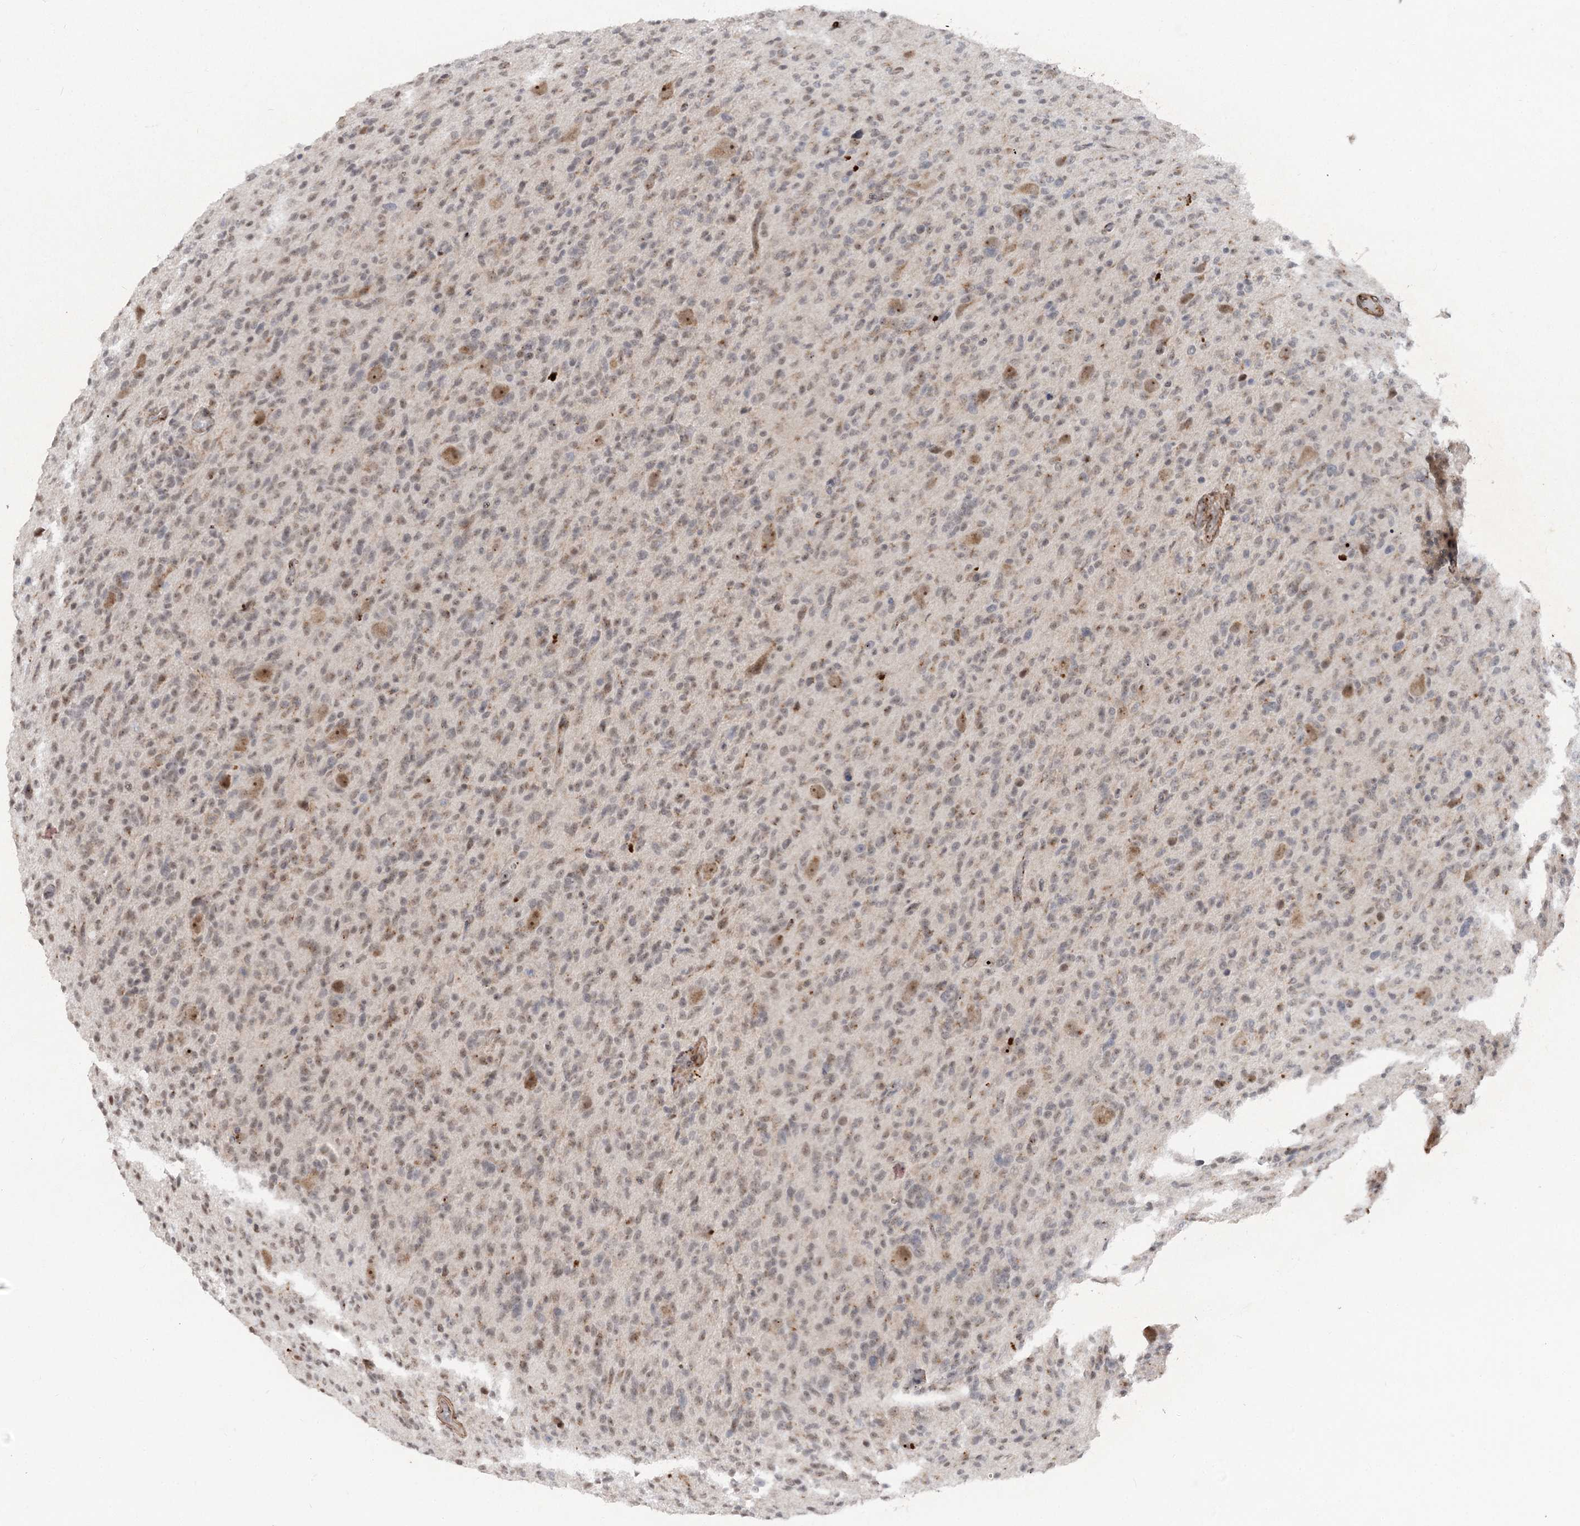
{"staining": {"intensity": "weak", "quantity": "25%-75%", "location": "nuclear"}, "tissue": "glioma", "cell_type": "Tumor cells", "image_type": "cancer", "snomed": [{"axis": "morphology", "description": "Glioma, malignant, High grade"}, {"axis": "topography", "description": "Brain"}], "caption": "Protein expression analysis of human high-grade glioma (malignant) reveals weak nuclear staining in approximately 25%-75% of tumor cells. Using DAB (brown) and hematoxylin (blue) stains, captured at high magnification using brightfield microscopy.", "gene": "GNL3L", "patient": {"sex": "female", "age": 57}}